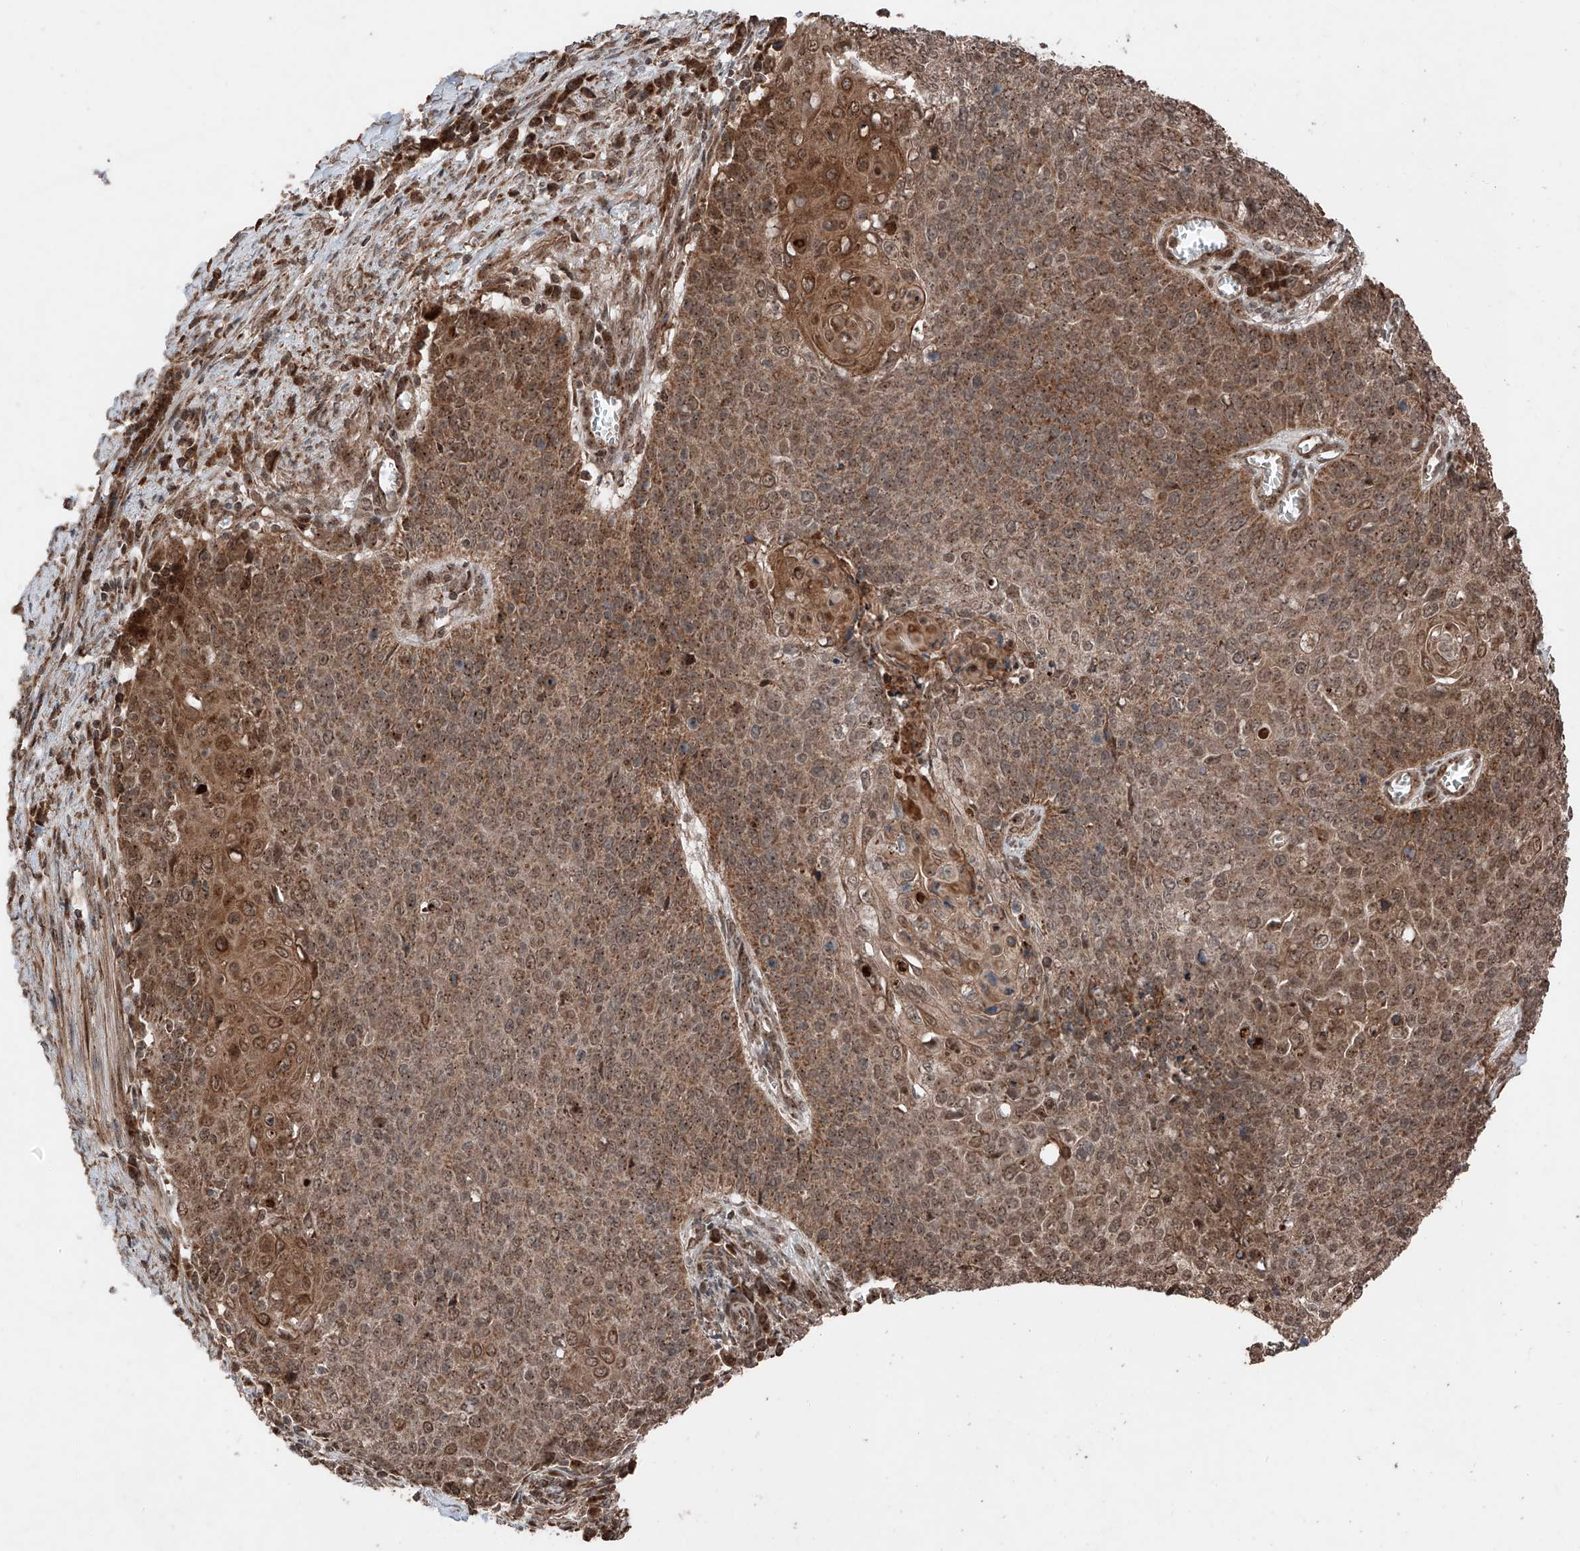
{"staining": {"intensity": "moderate", "quantity": ">75%", "location": "cytoplasmic/membranous"}, "tissue": "cervical cancer", "cell_type": "Tumor cells", "image_type": "cancer", "snomed": [{"axis": "morphology", "description": "Squamous cell carcinoma, NOS"}, {"axis": "topography", "description": "Cervix"}], "caption": "The image shows staining of cervical squamous cell carcinoma, revealing moderate cytoplasmic/membranous protein positivity (brown color) within tumor cells.", "gene": "ZSCAN29", "patient": {"sex": "female", "age": 39}}